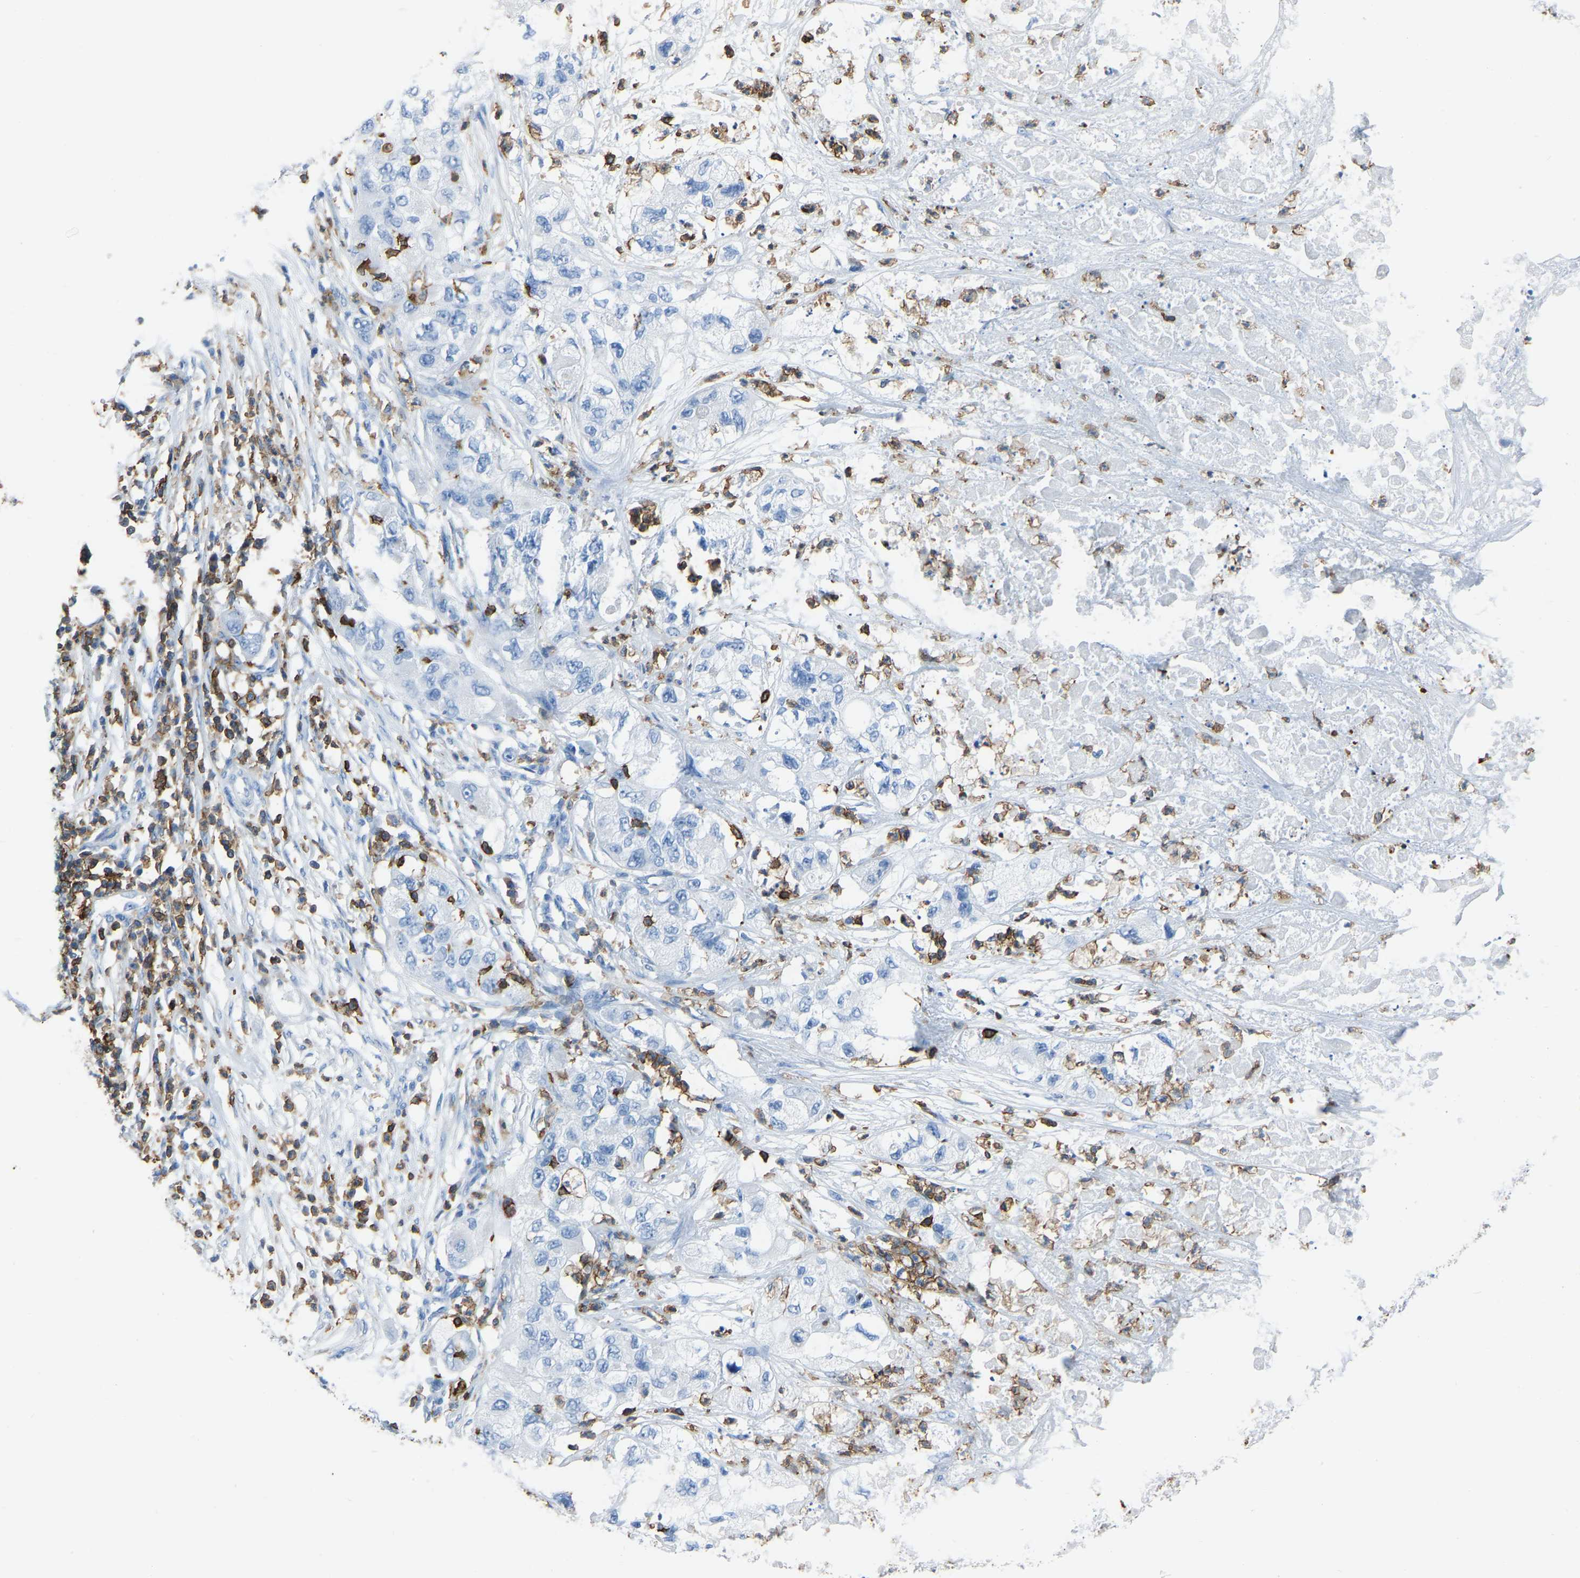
{"staining": {"intensity": "negative", "quantity": "none", "location": "none"}, "tissue": "pancreatic cancer", "cell_type": "Tumor cells", "image_type": "cancer", "snomed": [{"axis": "morphology", "description": "Adenocarcinoma, NOS"}, {"axis": "topography", "description": "Pancreas"}], "caption": "IHC of adenocarcinoma (pancreatic) exhibits no positivity in tumor cells.", "gene": "LSP1", "patient": {"sex": "female", "age": 78}}